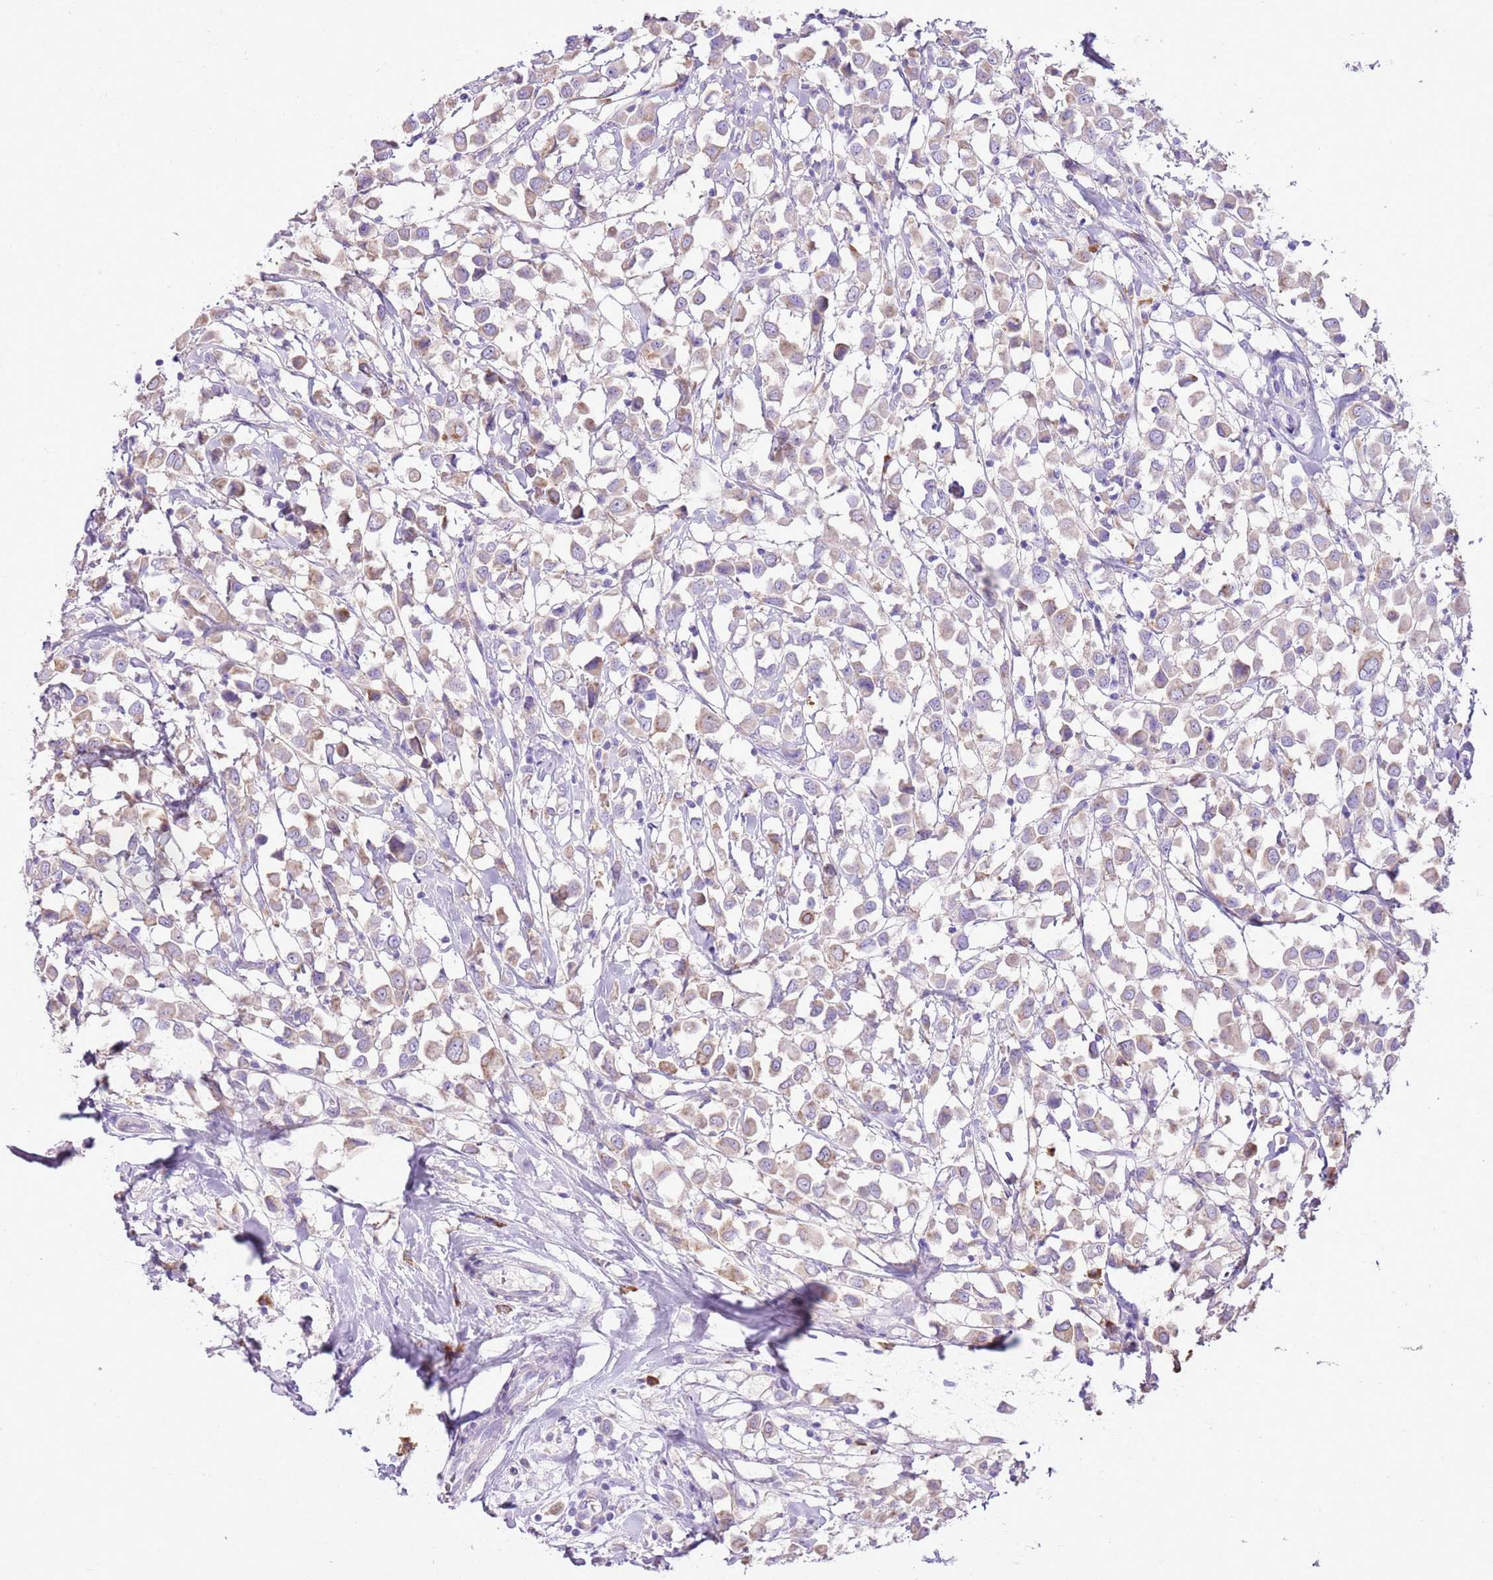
{"staining": {"intensity": "moderate", "quantity": ">75%", "location": "cytoplasmic/membranous"}, "tissue": "breast cancer", "cell_type": "Tumor cells", "image_type": "cancer", "snomed": [{"axis": "morphology", "description": "Duct carcinoma"}, {"axis": "topography", "description": "Breast"}], "caption": "A histopathology image showing moderate cytoplasmic/membranous expression in about >75% of tumor cells in invasive ductal carcinoma (breast), as visualized by brown immunohistochemical staining.", "gene": "AAR2", "patient": {"sex": "female", "age": 61}}